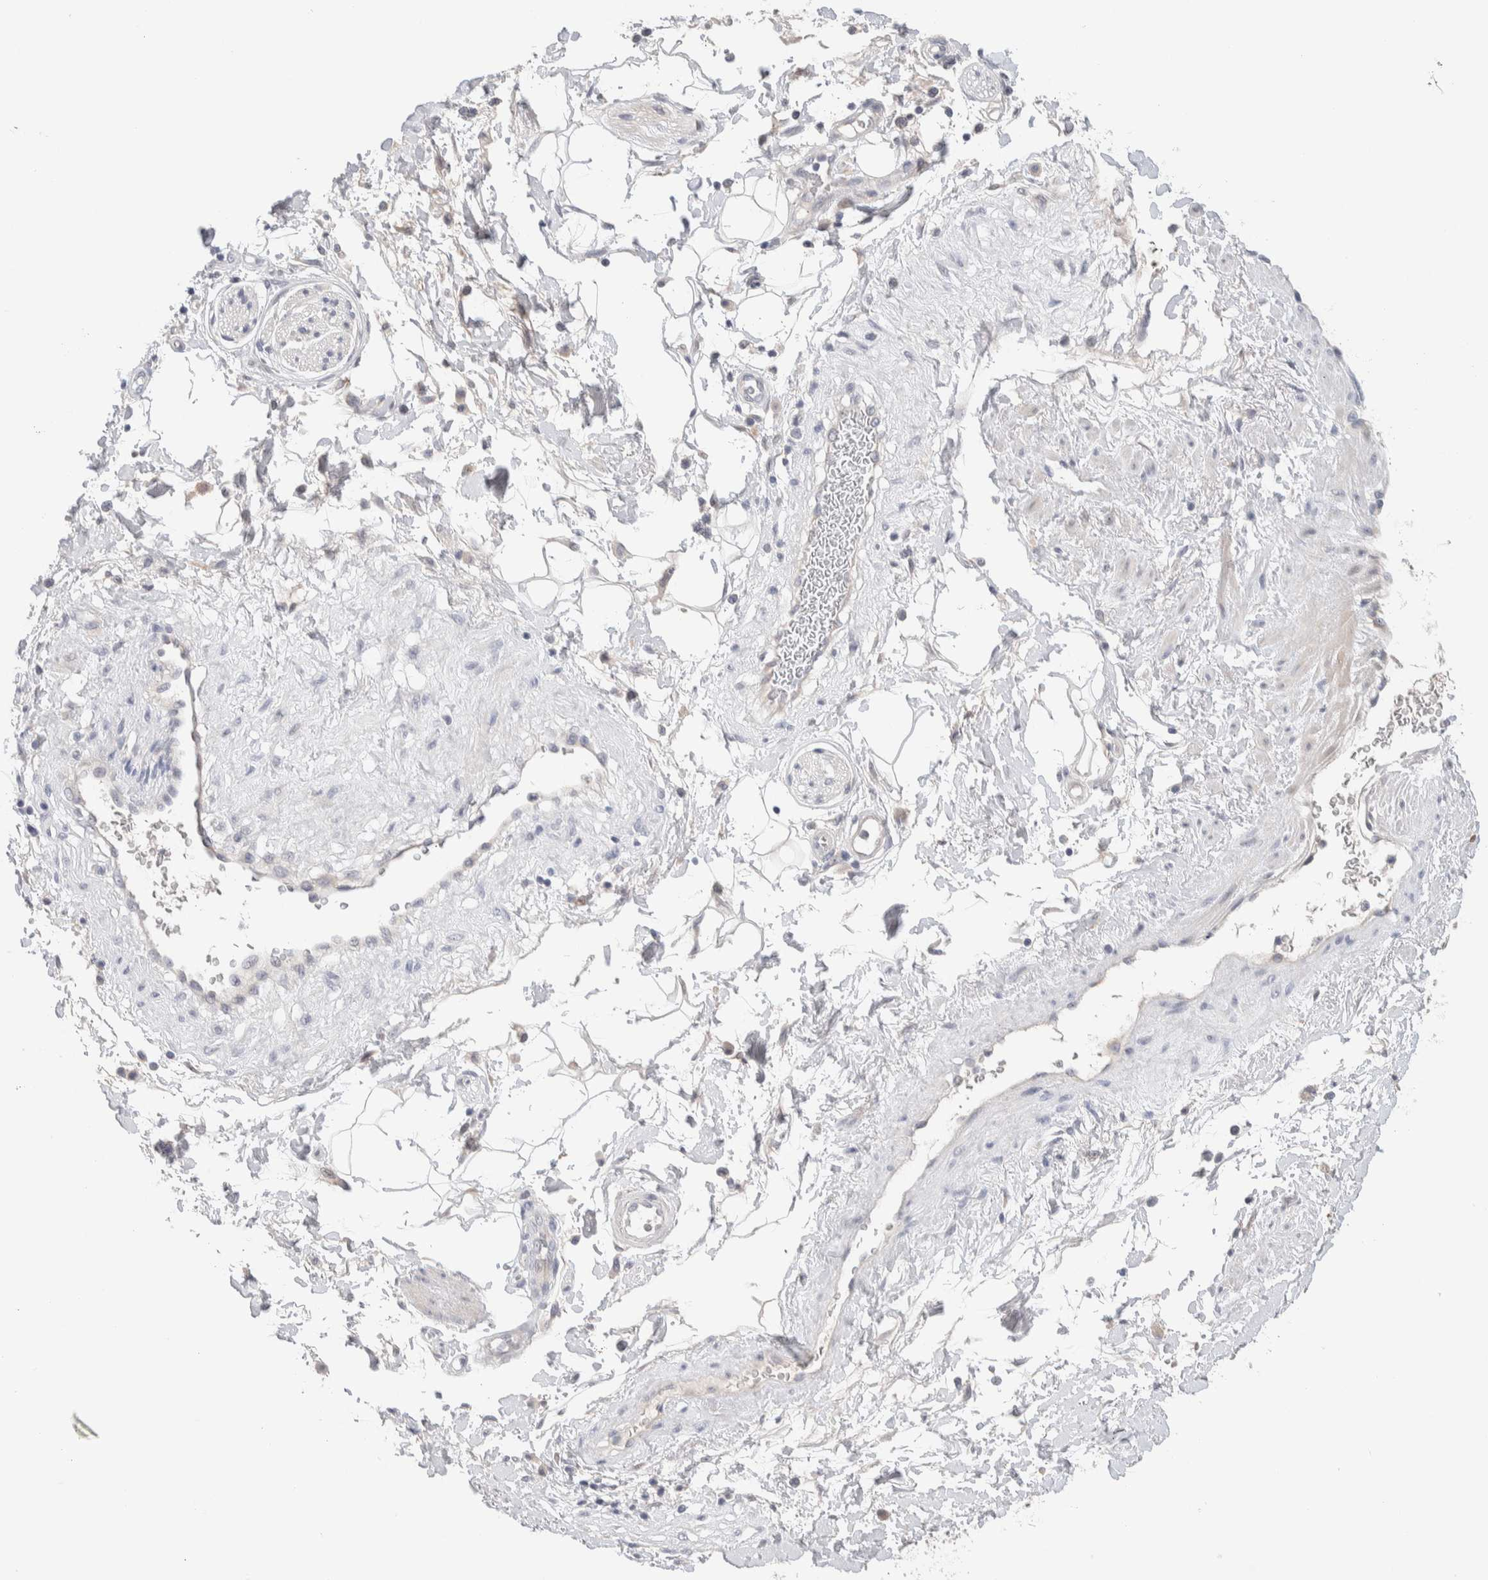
{"staining": {"intensity": "negative", "quantity": "none", "location": "none"}, "tissue": "adipose tissue", "cell_type": "Adipocytes", "image_type": "normal", "snomed": [{"axis": "morphology", "description": "Normal tissue, NOS"}, {"axis": "topography", "description": "Soft tissue"}, {"axis": "topography", "description": "Peripheral nerve tissue"}], "caption": "Immunohistochemistry photomicrograph of normal adipose tissue: human adipose tissue stained with DAB shows no significant protein positivity in adipocytes.", "gene": "DNAJB6", "patient": {"sex": "female", "age": 71}}